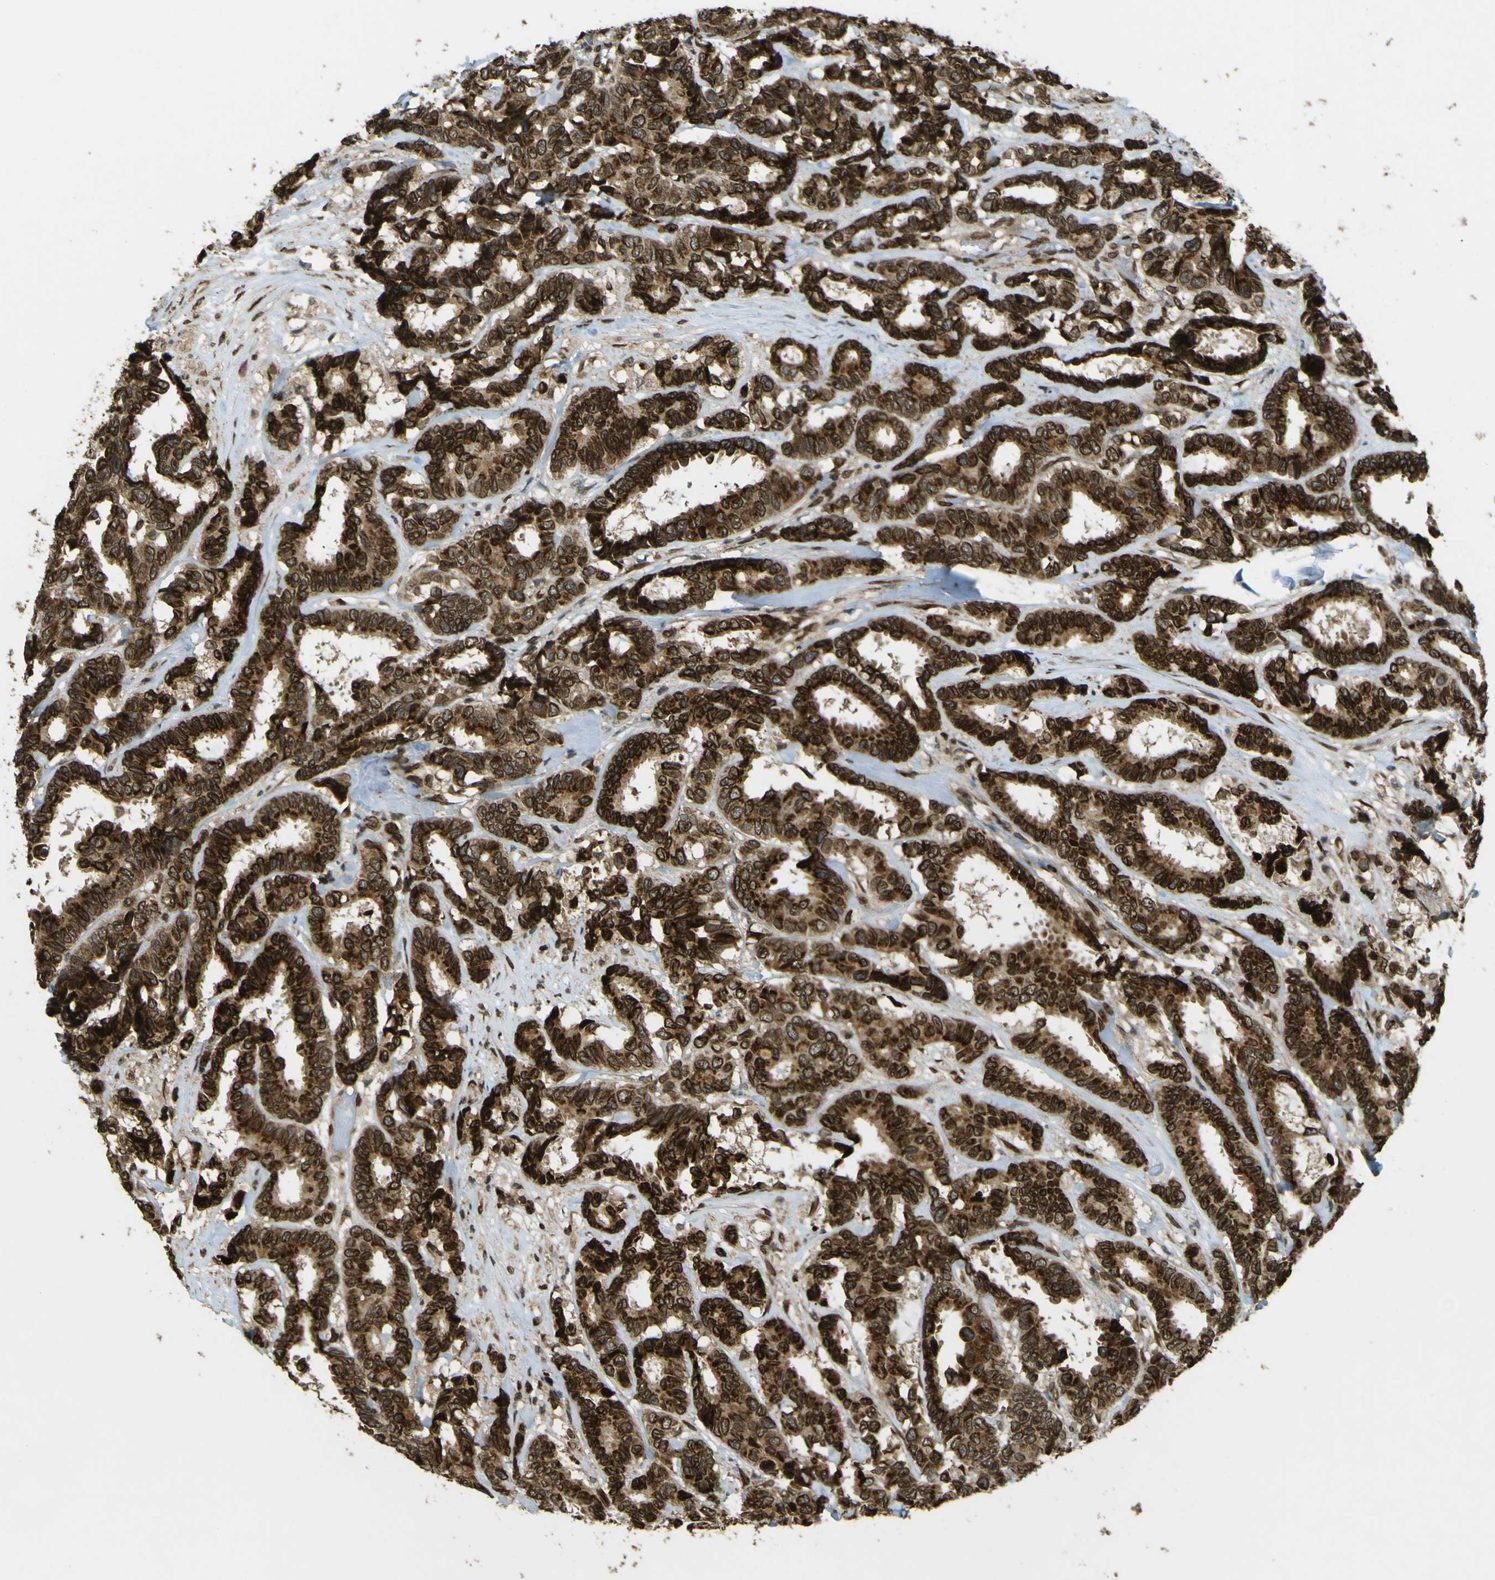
{"staining": {"intensity": "strong", "quantity": ">75%", "location": "cytoplasmic/membranous,nuclear"}, "tissue": "breast cancer", "cell_type": "Tumor cells", "image_type": "cancer", "snomed": [{"axis": "morphology", "description": "Duct carcinoma"}, {"axis": "topography", "description": "Breast"}], "caption": "Breast cancer stained with immunohistochemistry shows strong cytoplasmic/membranous and nuclear staining in about >75% of tumor cells. (Brightfield microscopy of DAB IHC at high magnification).", "gene": "GALNT1", "patient": {"sex": "female", "age": 87}}